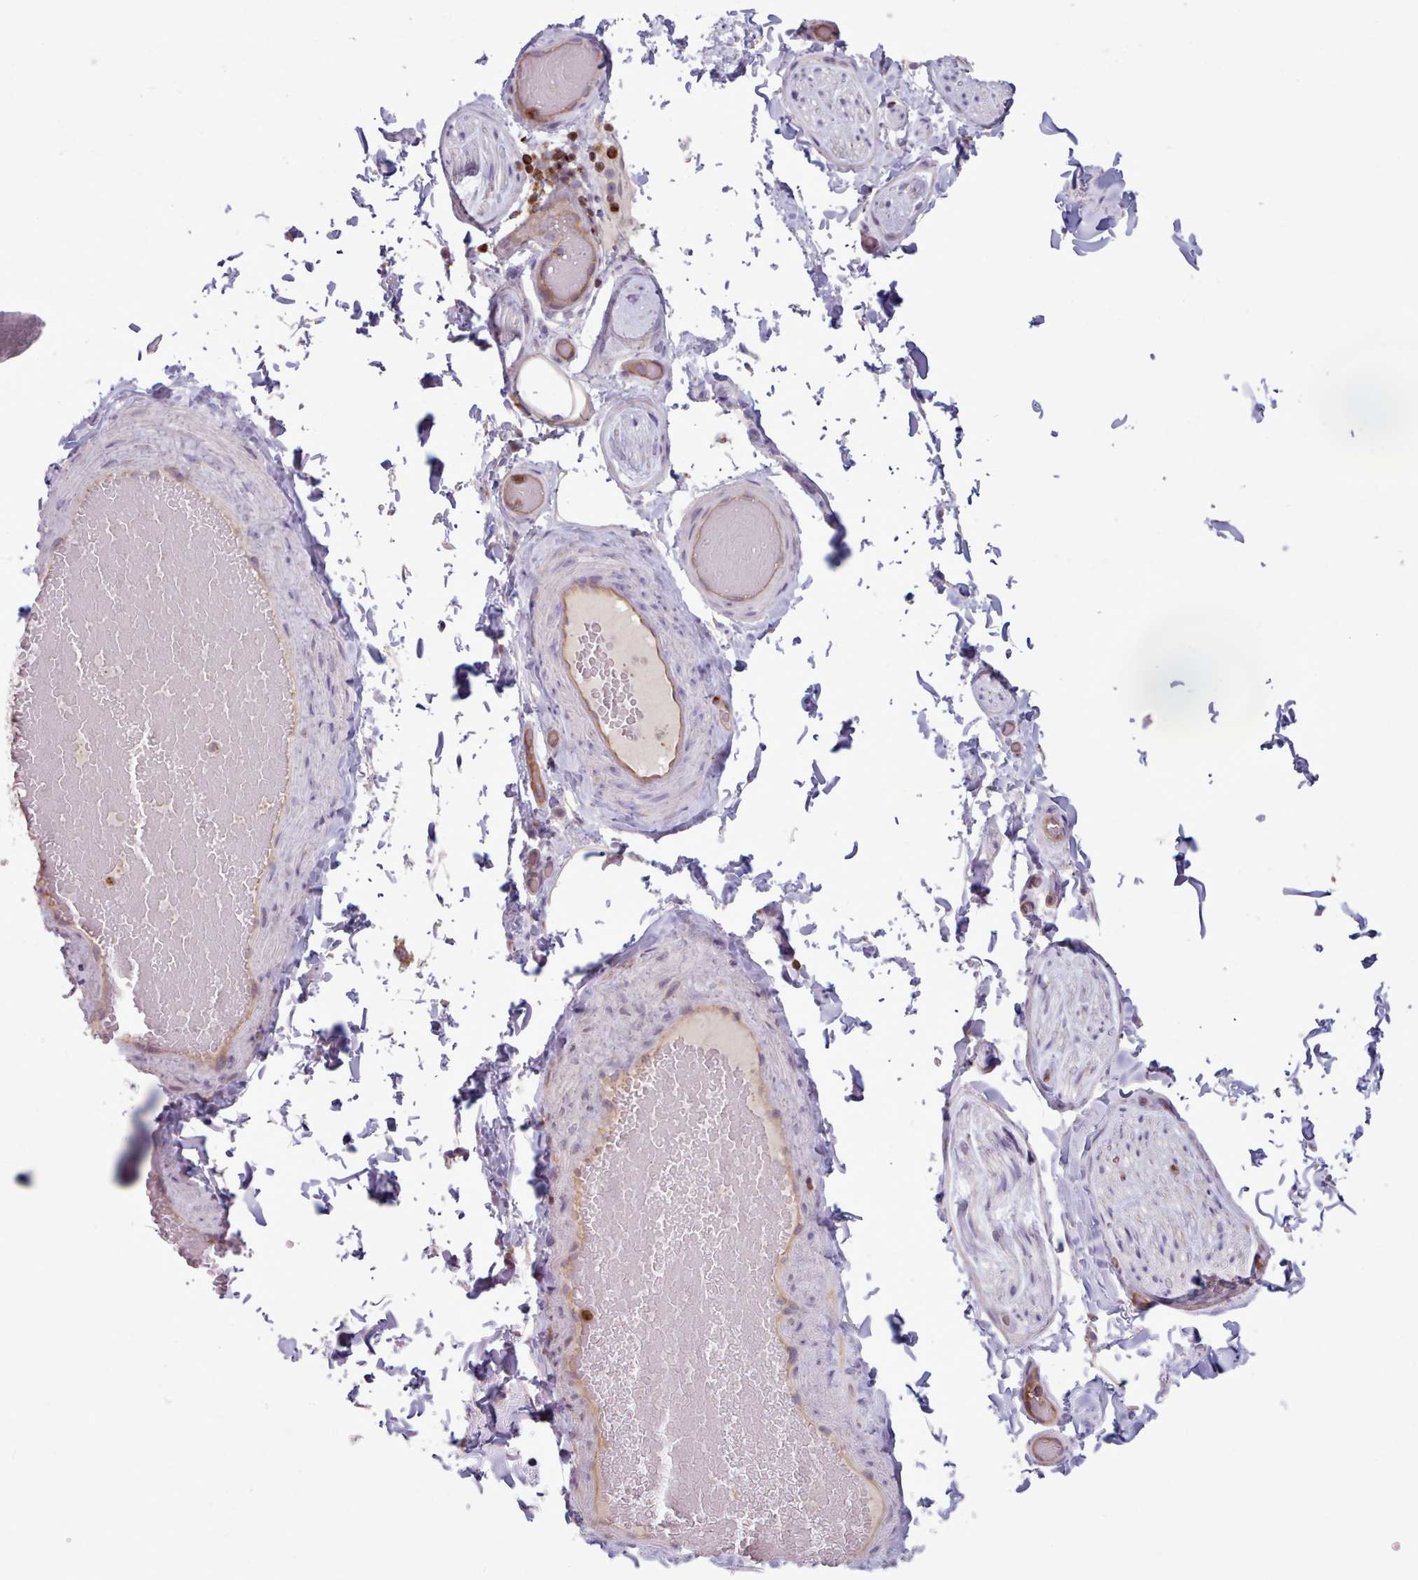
{"staining": {"intensity": "negative", "quantity": "none", "location": "none"}, "tissue": "adipose tissue", "cell_type": "Adipocytes", "image_type": "normal", "snomed": [{"axis": "morphology", "description": "Normal tissue, NOS"}, {"axis": "topography", "description": "Soft tissue"}, {"axis": "topography", "description": "Vascular tissue"}, {"axis": "topography", "description": "Peripheral nerve tissue"}], "caption": "IHC histopathology image of normal adipose tissue: adipose tissue stained with DAB shows no significant protein positivity in adipocytes. (Brightfield microscopy of DAB immunohistochemistry at high magnification).", "gene": "CRYBG1", "patient": {"sex": "male", "age": 32}}